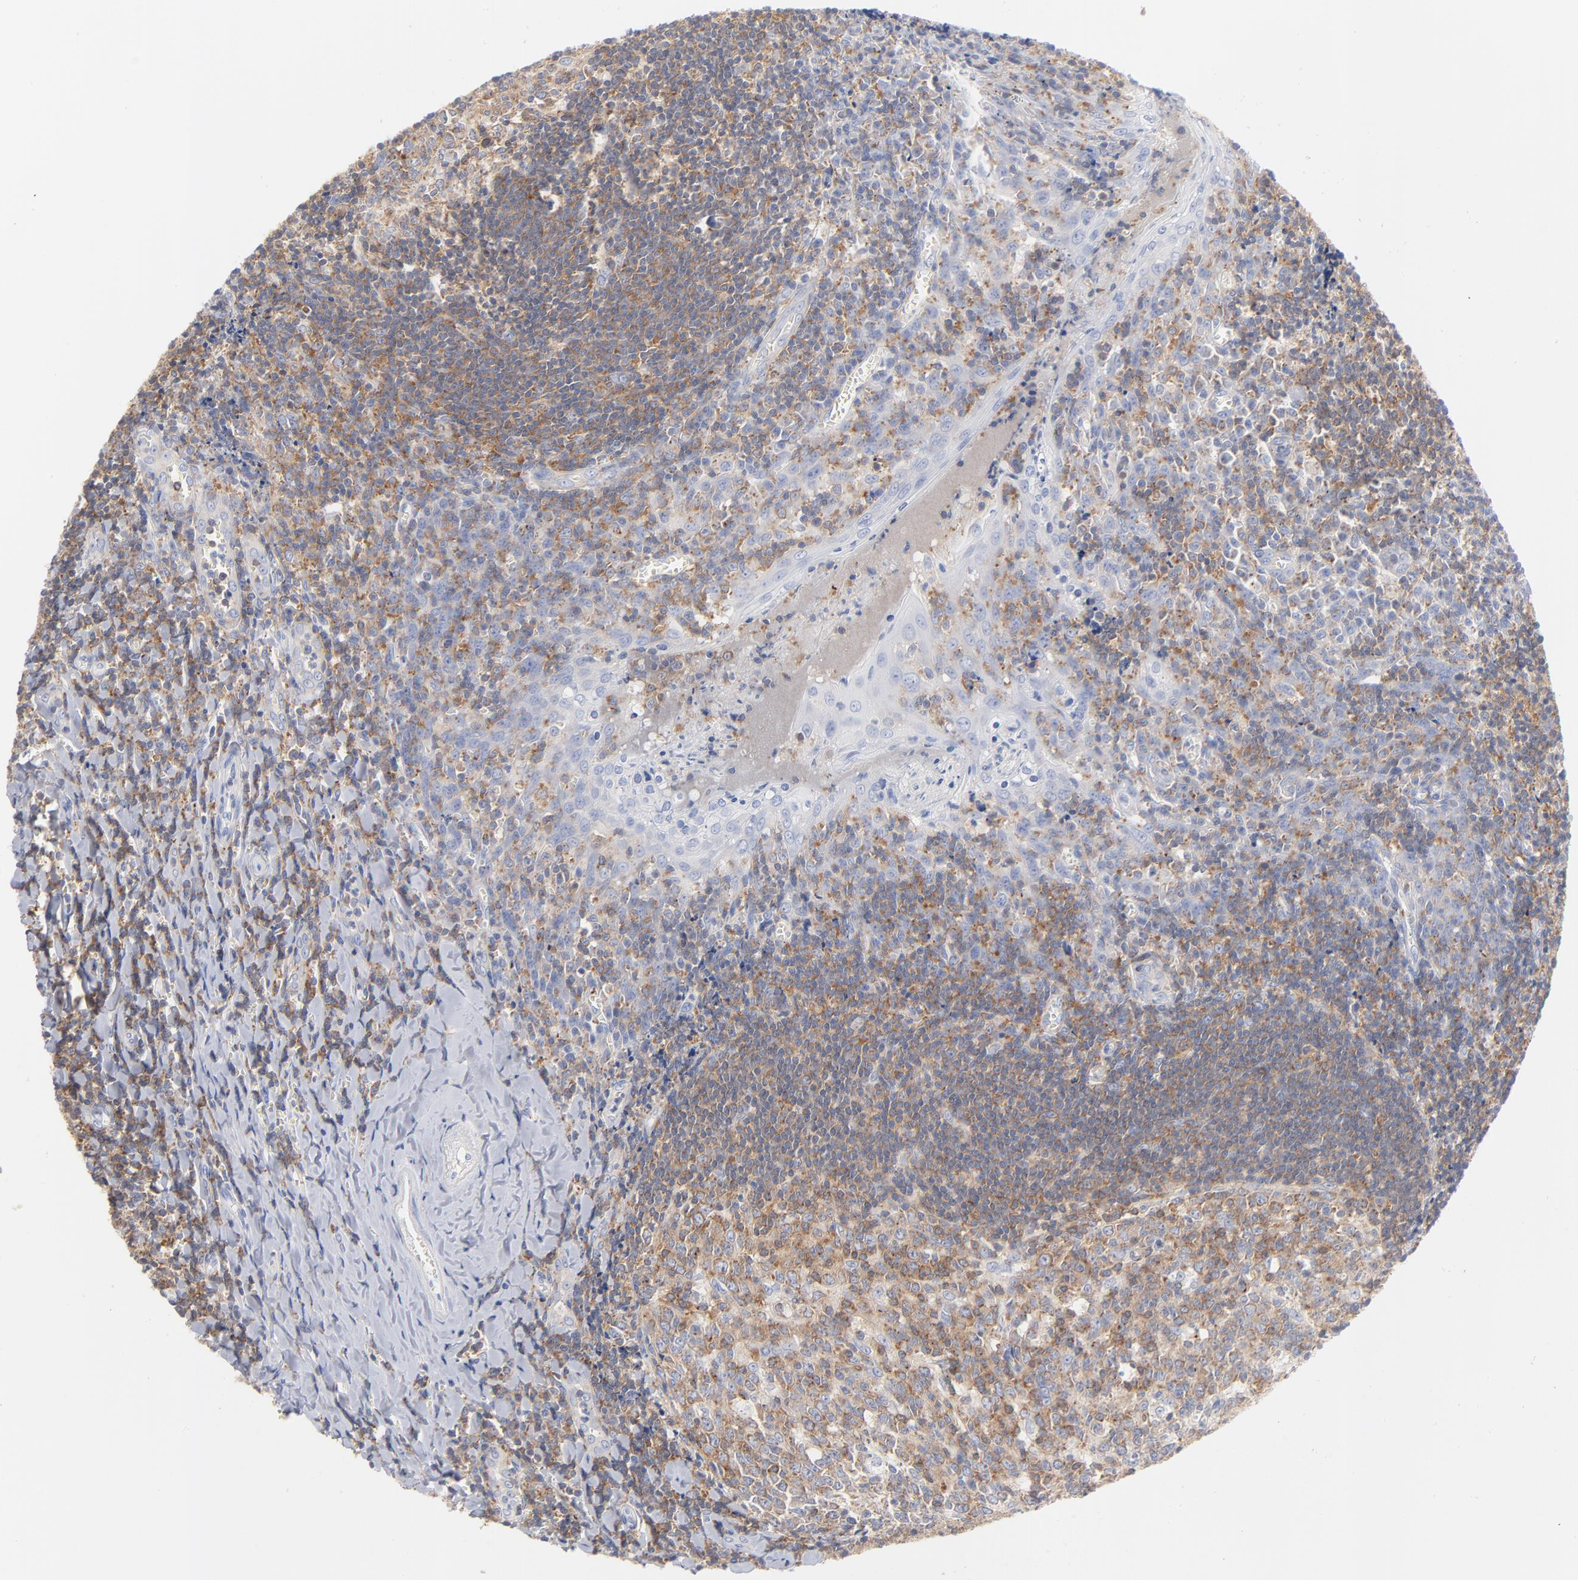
{"staining": {"intensity": "moderate", "quantity": ">75%", "location": "cytoplasmic/membranous"}, "tissue": "tonsil", "cell_type": "Germinal center cells", "image_type": "normal", "snomed": [{"axis": "morphology", "description": "Normal tissue, NOS"}, {"axis": "topography", "description": "Tonsil"}], "caption": "Moderate cytoplasmic/membranous expression for a protein is appreciated in approximately >75% of germinal center cells of normal tonsil using immunohistochemistry.", "gene": "SEPTIN11", "patient": {"sex": "male", "age": 20}}